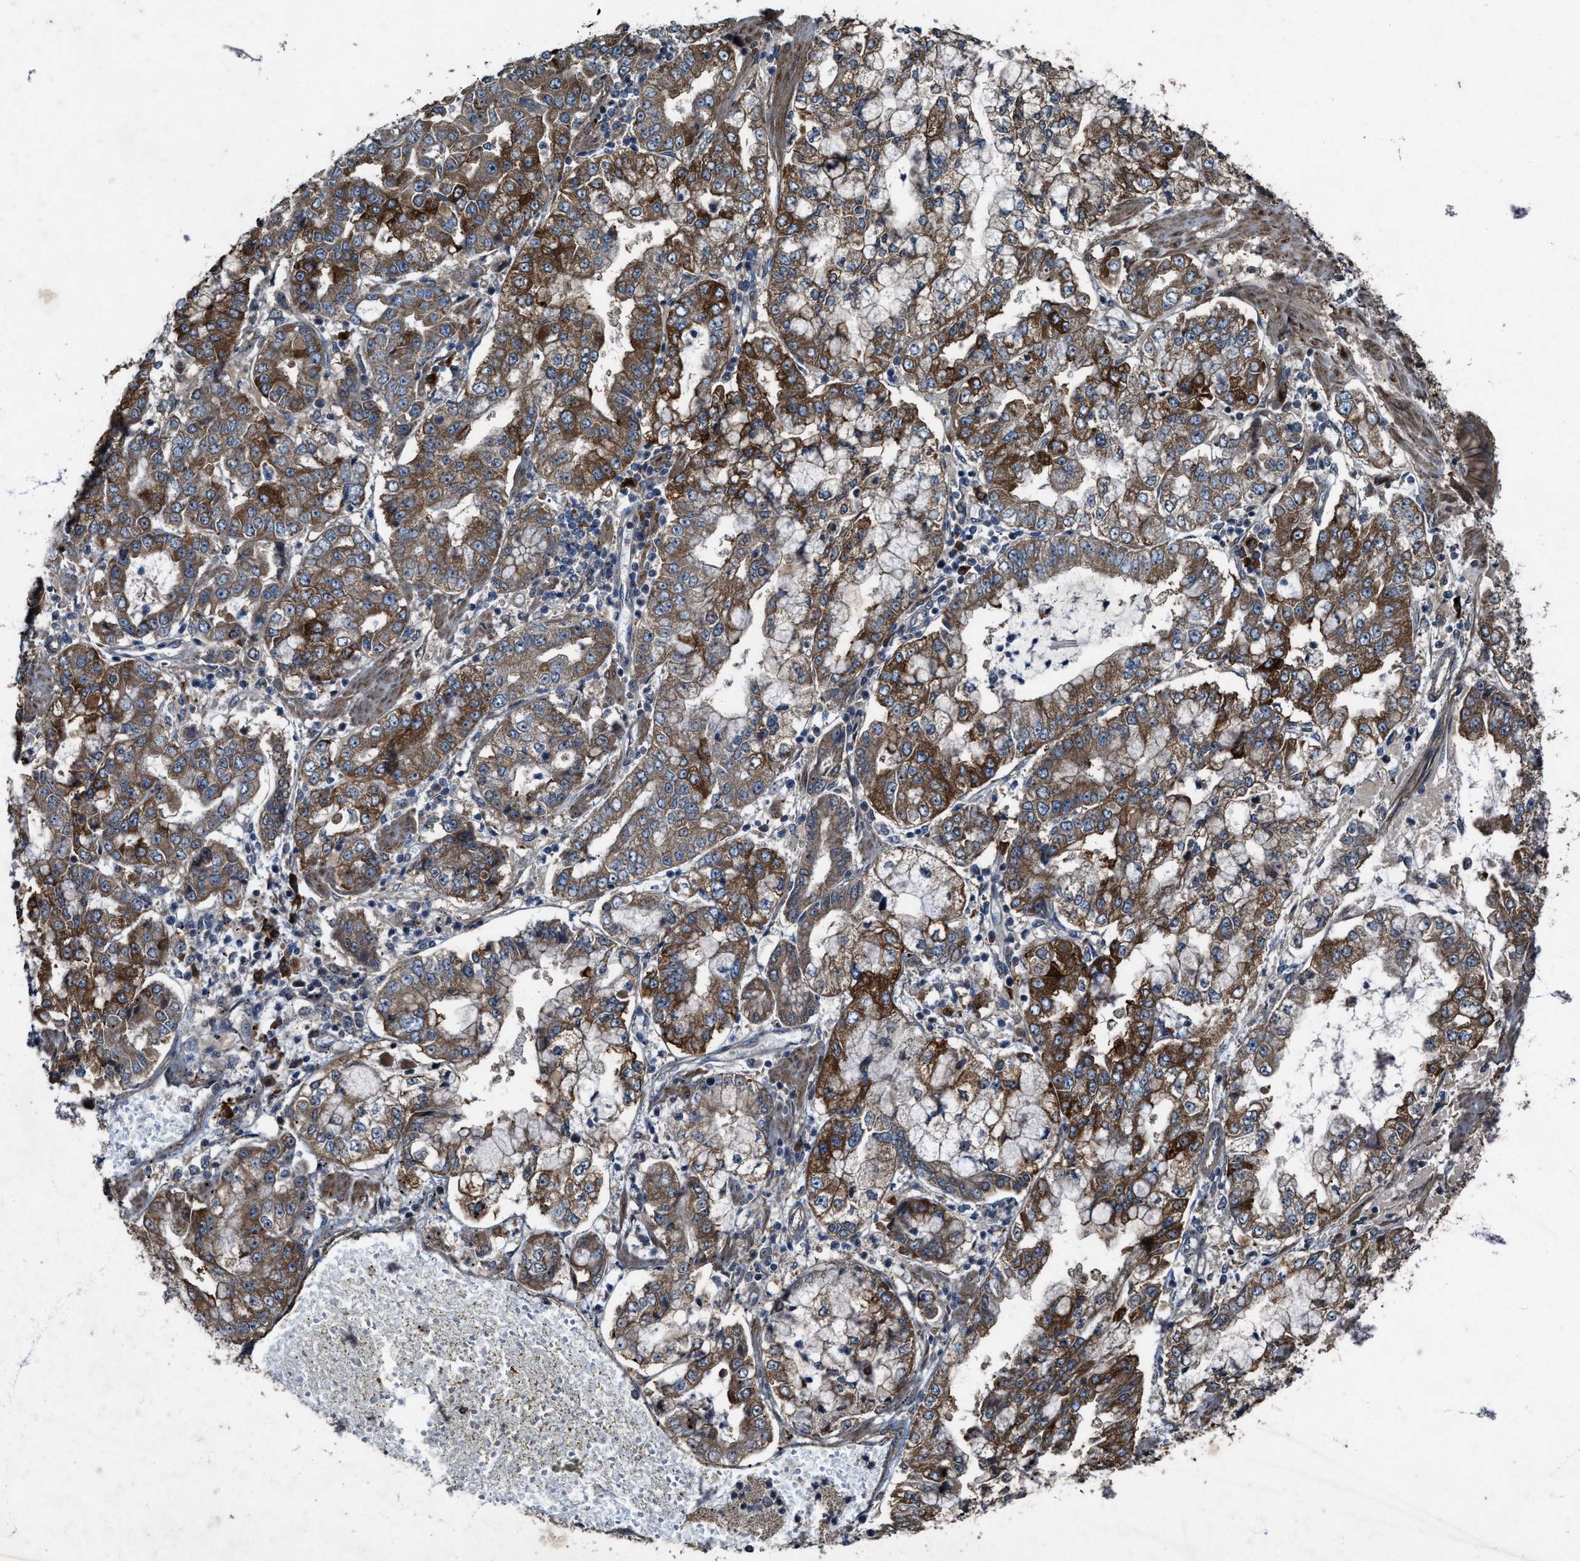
{"staining": {"intensity": "strong", "quantity": "25%-75%", "location": "cytoplasmic/membranous"}, "tissue": "stomach cancer", "cell_type": "Tumor cells", "image_type": "cancer", "snomed": [{"axis": "morphology", "description": "Adenocarcinoma, NOS"}, {"axis": "topography", "description": "Stomach"}], "caption": "The histopathology image exhibits staining of adenocarcinoma (stomach), revealing strong cytoplasmic/membranous protein expression (brown color) within tumor cells.", "gene": "PDP2", "patient": {"sex": "male", "age": 76}}